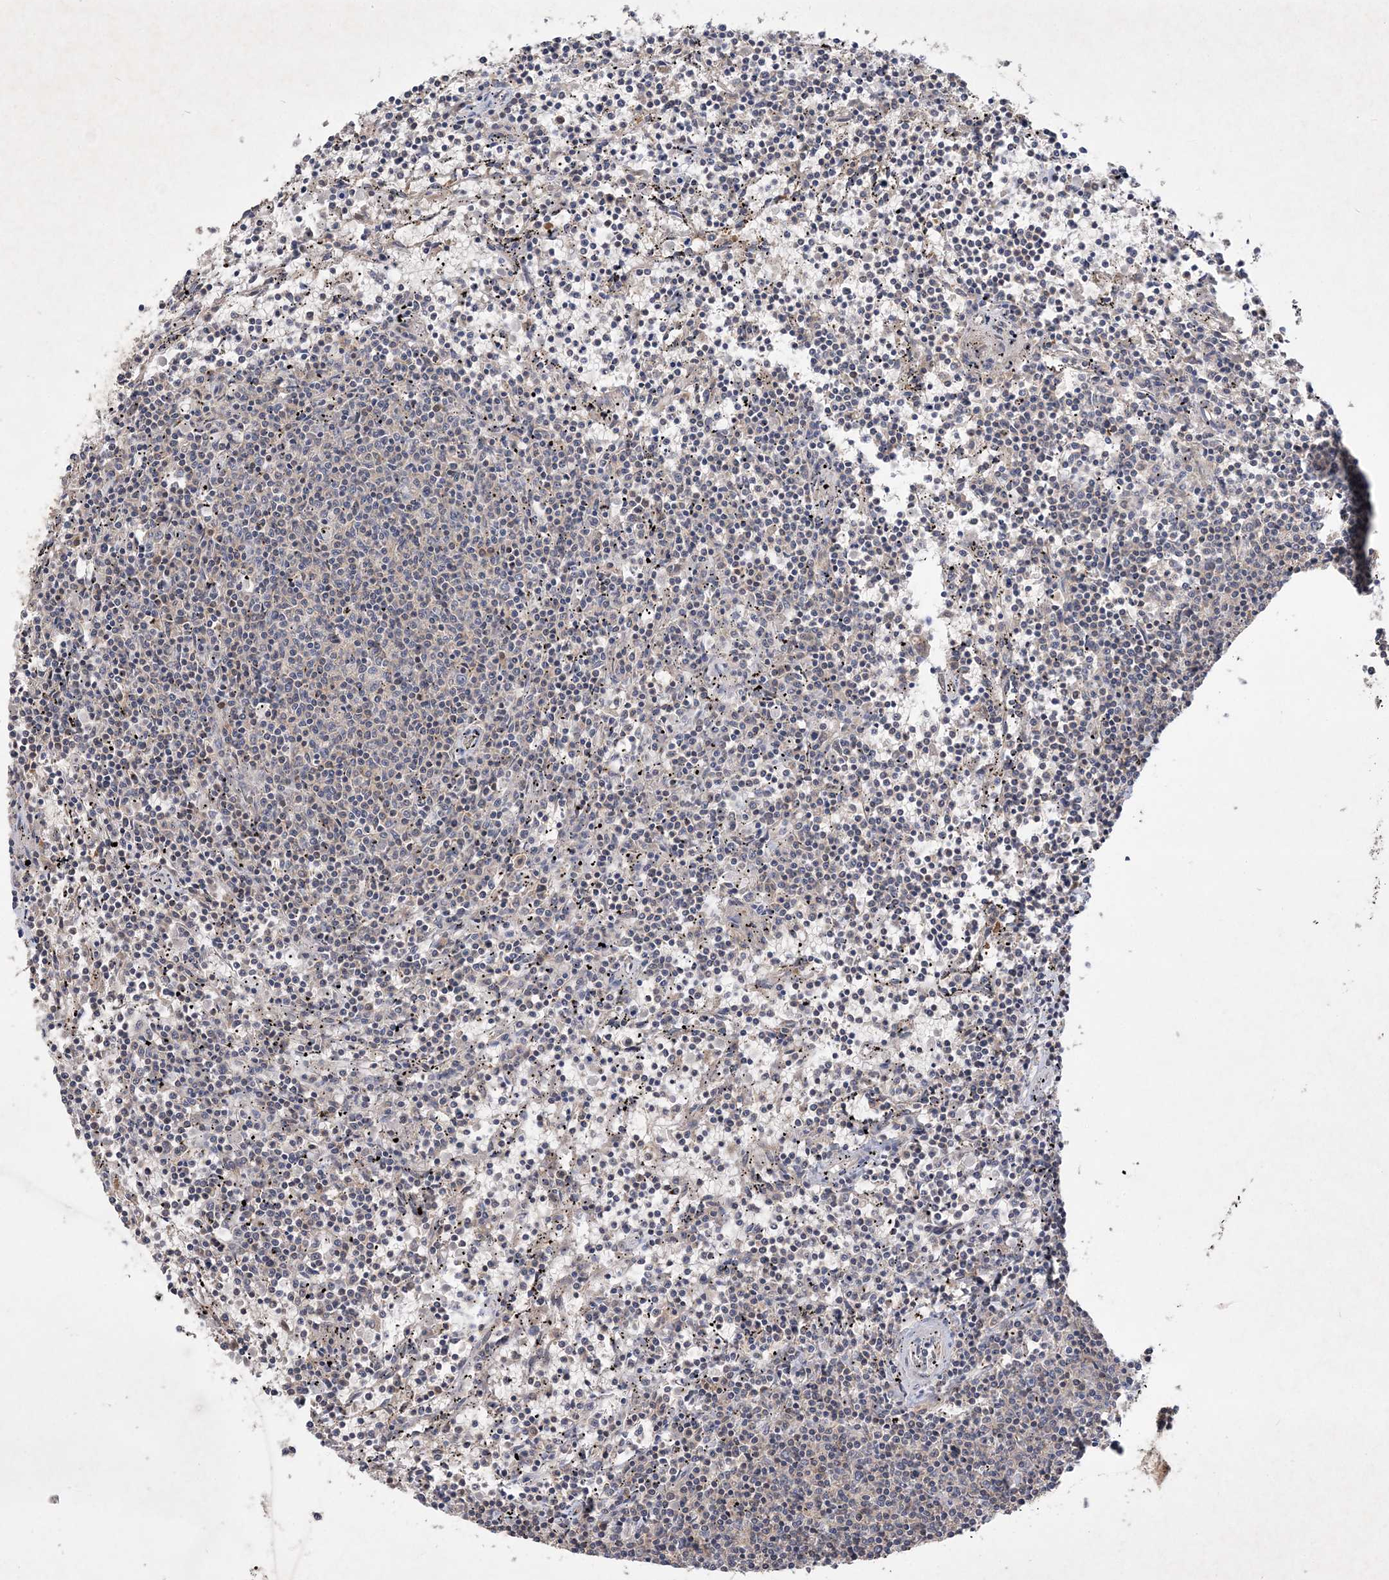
{"staining": {"intensity": "negative", "quantity": "none", "location": "none"}, "tissue": "lymphoma", "cell_type": "Tumor cells", "image_type": "cancer", "snomed": [{"axis": "morphology", "description": "Malignant lymphoma, non-Hodgkin's type, Low grade"}, {"axis": "topography", "description": "Spleen"}], "caption": "IHC of human lymphoma displays no staining in tumor cells.", "gene": "AKR7A2", "patient": {"sex": "female", "age": 50}}